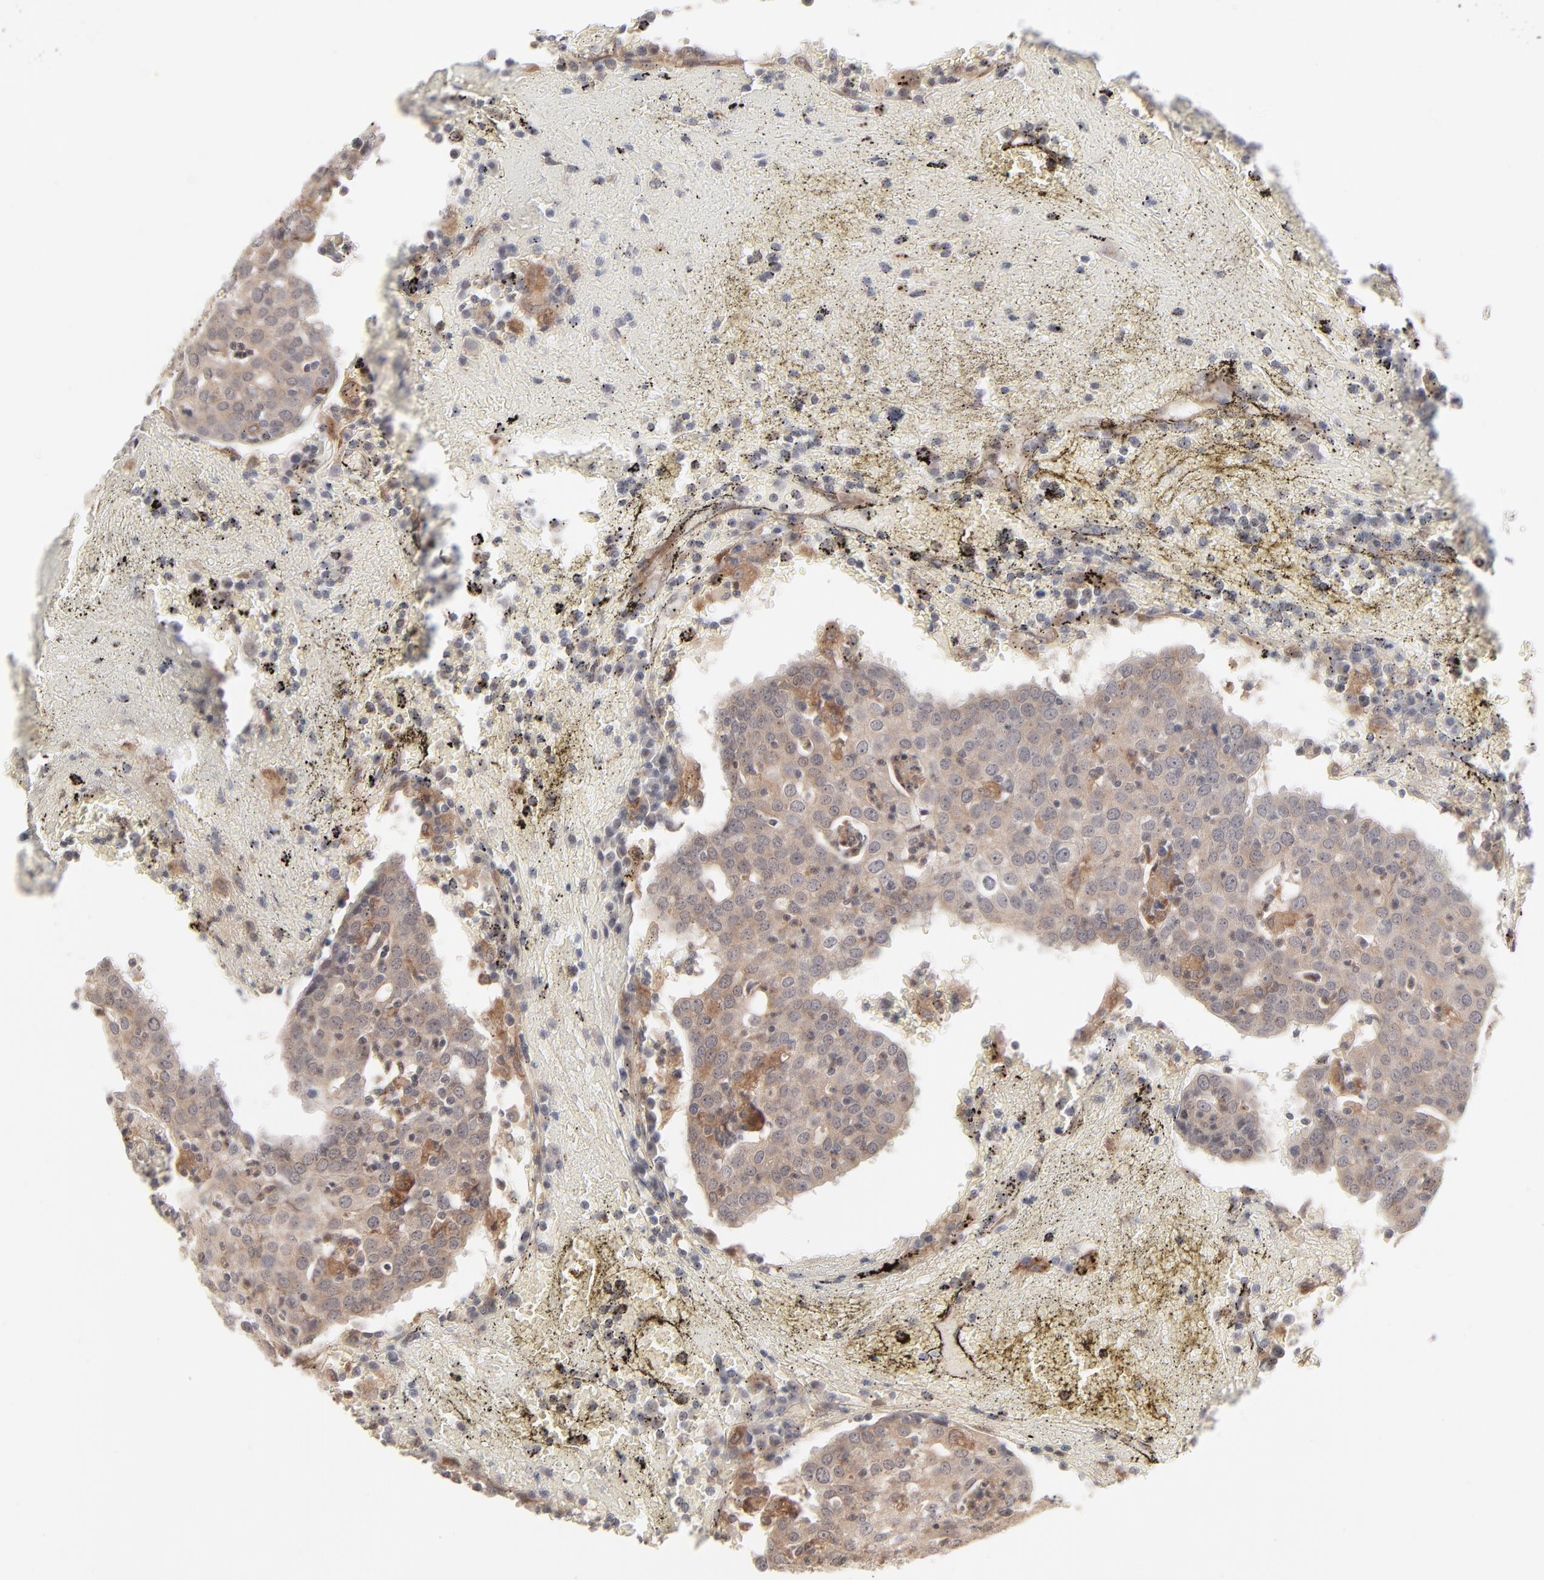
{"staining": {"intensity": "moderate", "quantity": ">75%", "location": "cytoplasmic/membranous"}, "tissue": "head and neck cancer", "cell_type": "Tumor cells", "image_type": "cancer", "snomed": [{"axis": "morphology", "description": "Adenocarcinoma, NOS"}, {"axis": "topography", "description": "Salivary gland"}, {"axis": "topography", "description": "Head-Neck"}], "caption": "Immunohistochemistry image of neoplastic tissue: human head and neck cancer (adenocarcinoma) stained using immunohistochemistry reveals medium levels of moderate protein expression localized specifically in the cytoplasmic/membranous of tumor cells, appearing as a cytoplasmic/membranous brown color.", "gene": "RAB5C", "patient": {"sex": "female", "age": 65}}